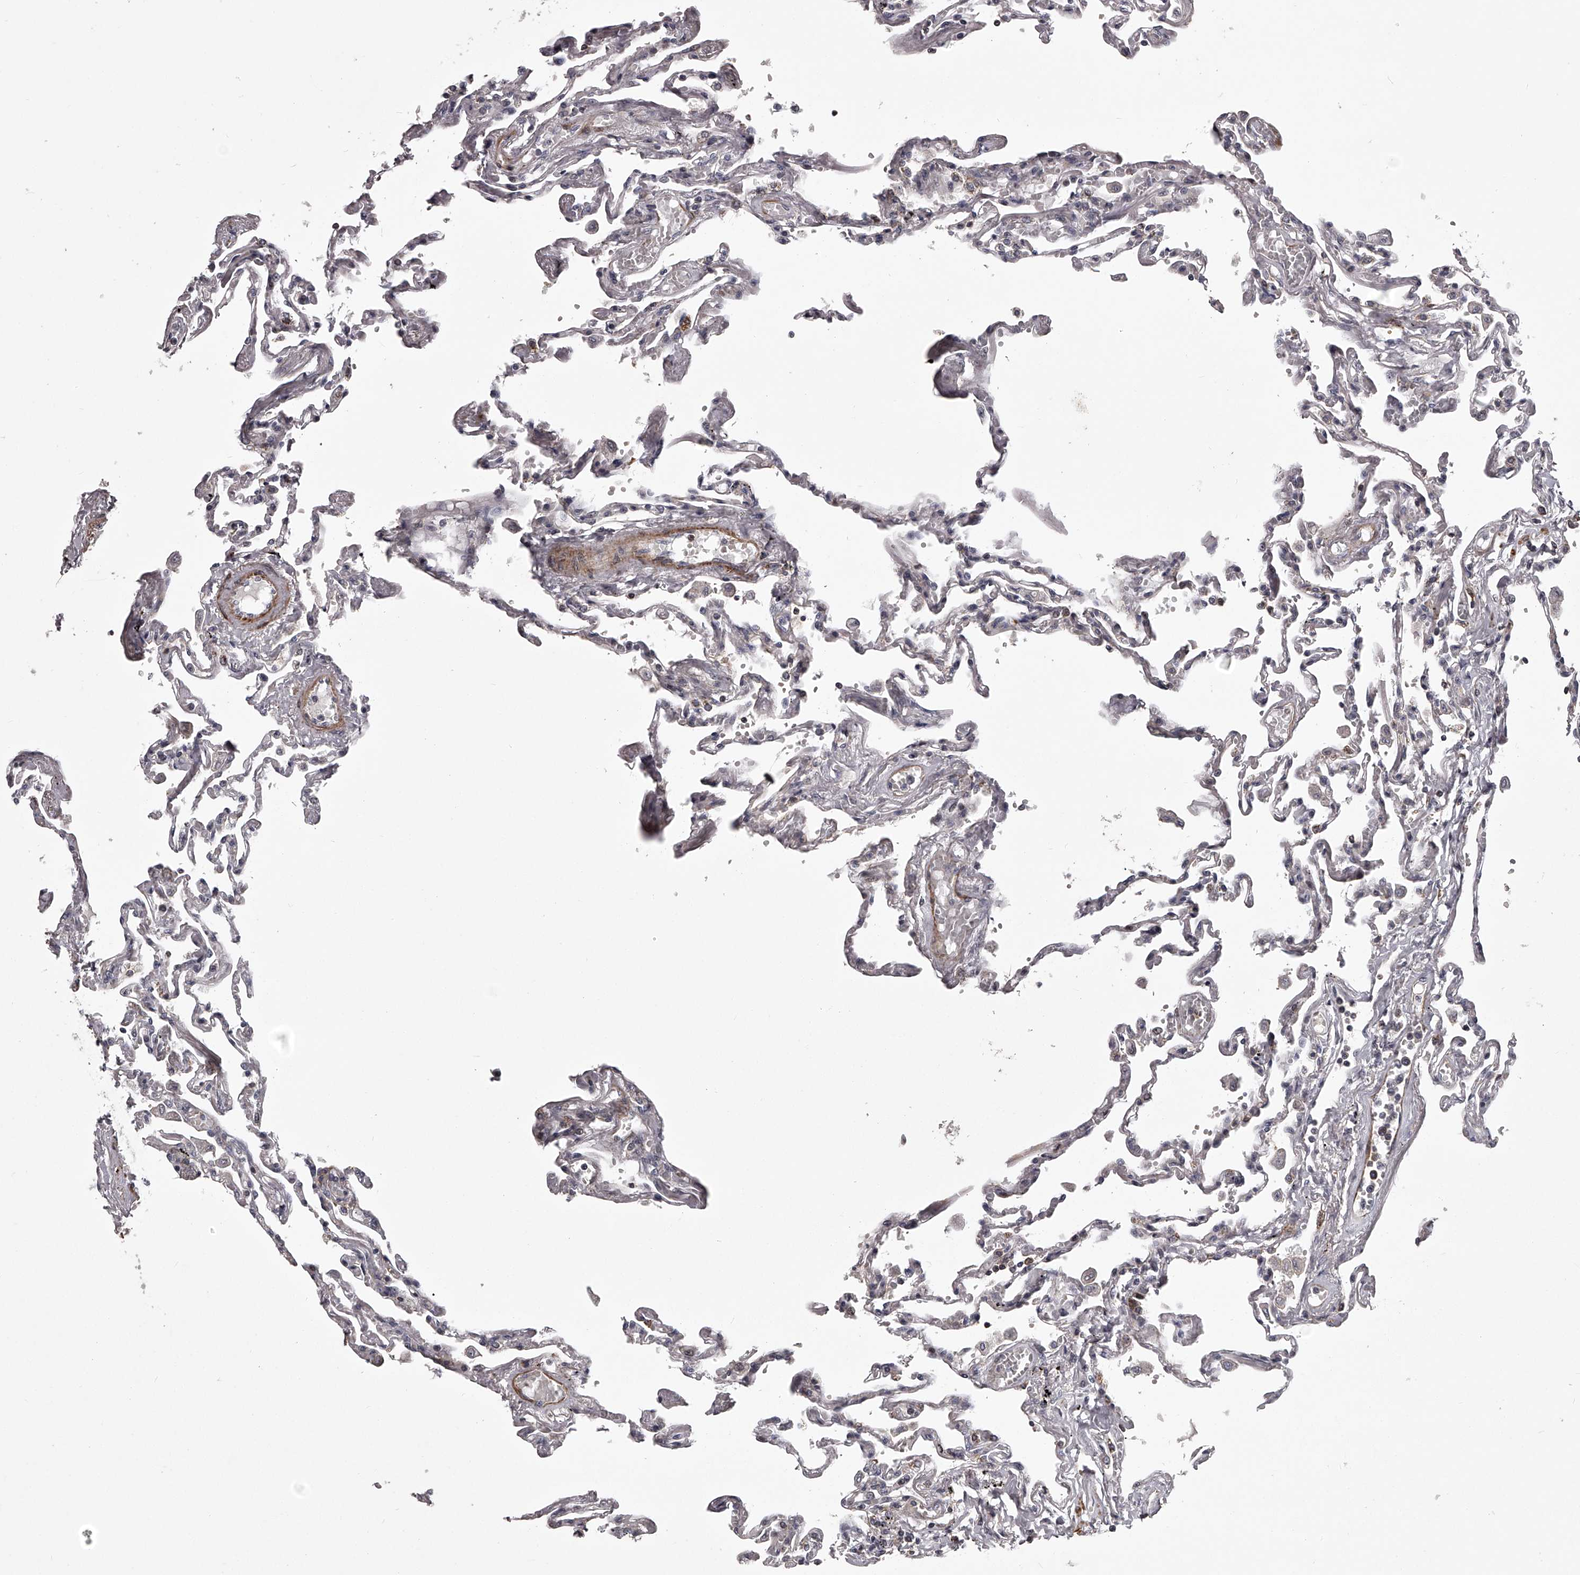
{"staining": {"intensity": "moderate", "quantity": "<25%", "location": "cytoplasmic/membranous"}, "tissue": "lung", "cell_type": "Alveolar cells", "image_type": "normal", "snomed": [{"axis": "morphology", "description": "Normal tissue, NOS"}, {"axis": "topography", "description": "Lung"}], "caption": "A low amount of moderate cytoplasmic/membranous staining is appreciated in about <25% of alveolar cells in benign lung. The staining was performed using DAB, with brown indicating positive protein expression. Nuclei are stained blue with hematoxylin.", "gene": "RRP36", "patient": {"sex": "female", "age": 67}}